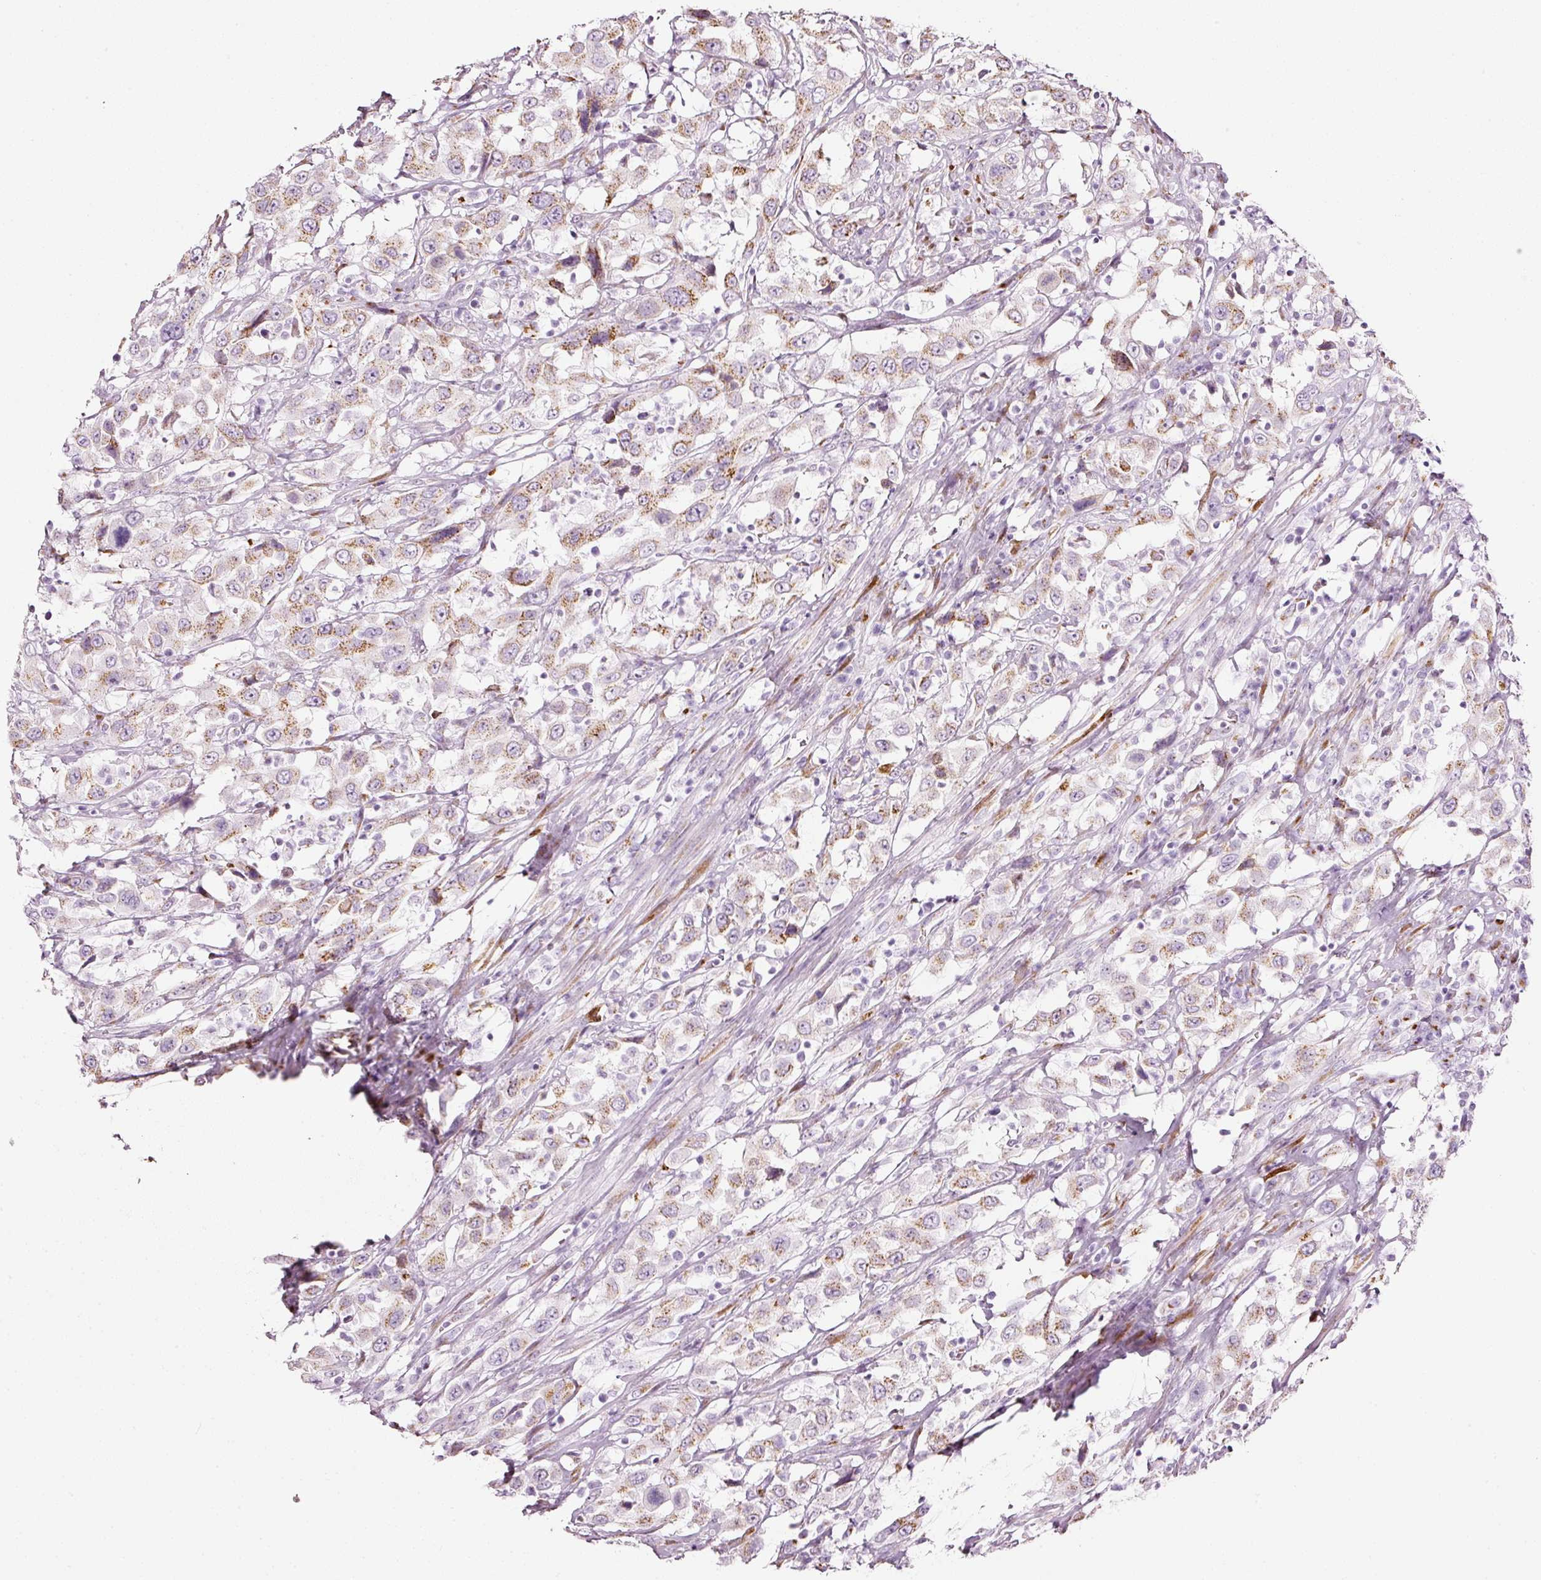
{"staining": {"intensity": "moderate", "quantity": "25%-75%", "location": "cytoplasmic/membranous"}, "tissue": "urothelial cancer", "cell_type": "Tumor cells", "image_type": "cancer", "snomed": [{"axis": "morphology", "description": "Urothelial carcinoma, High grade"}, {"axis": "topography", "description": "Urinary bladder"}], "caption": "A brown stain shows moderate cytoplasmic/membranous positivity of a protein in urothelial cancer tumor cells.", "gene": "SDF4", "patient": {"sex": "male", "age": 61}}